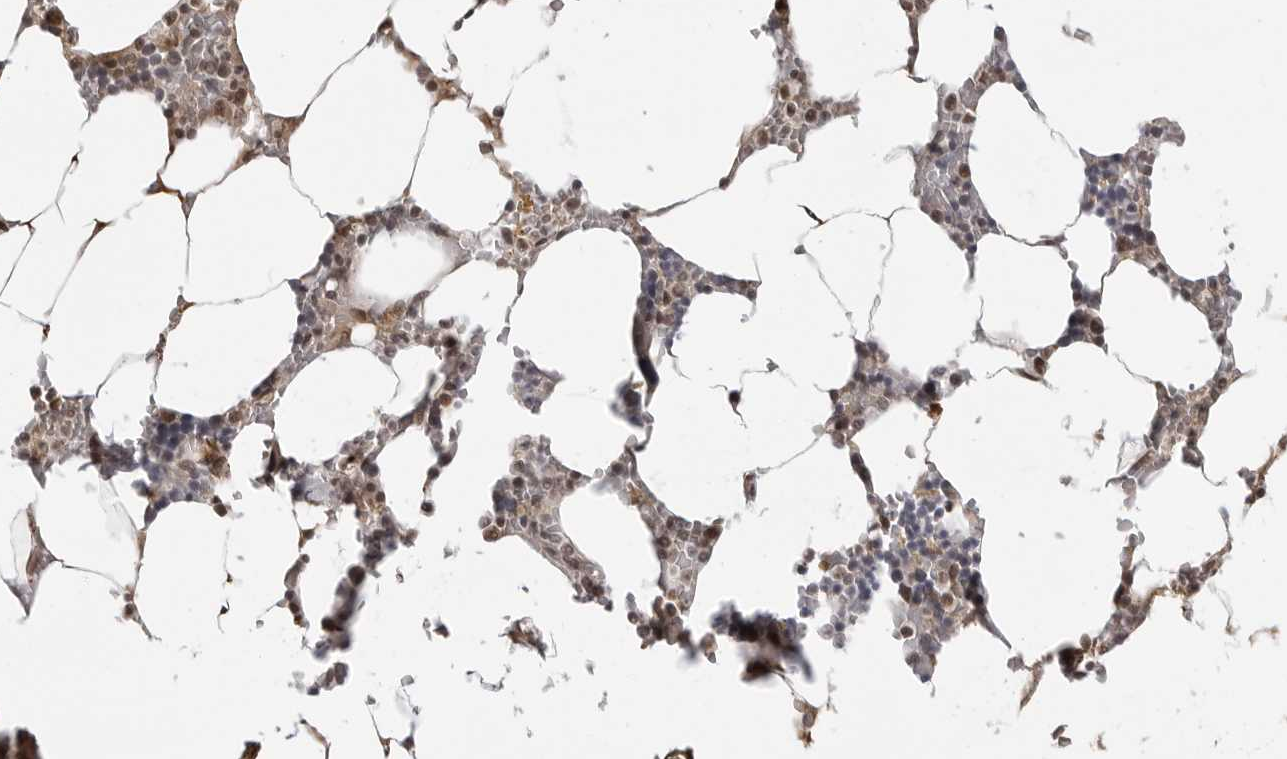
{"staining": {"intensity": "moderate", "quantity": ">75%", "location": "cytoplasmic/membranous,nuclear"}, "tissue": "bone marrow", "cell_type": "Hematopoietic cells", "image_type": "normal", "snomed": [{"axis": "morphology", "description": "Normal tissue, NOS"}, {"axis": "topography", "description": "Bone marrow"}], "caption": "An immunohistochemistry (IHC) image of benign tissue is shown. Protein staining in brown shows moderate cytoplasmic/membranous,nuclear positivity in bone marrow within hematopoietic cells.", "gene": "PHF3", "patient": {"sex": "male", "age": 70}}